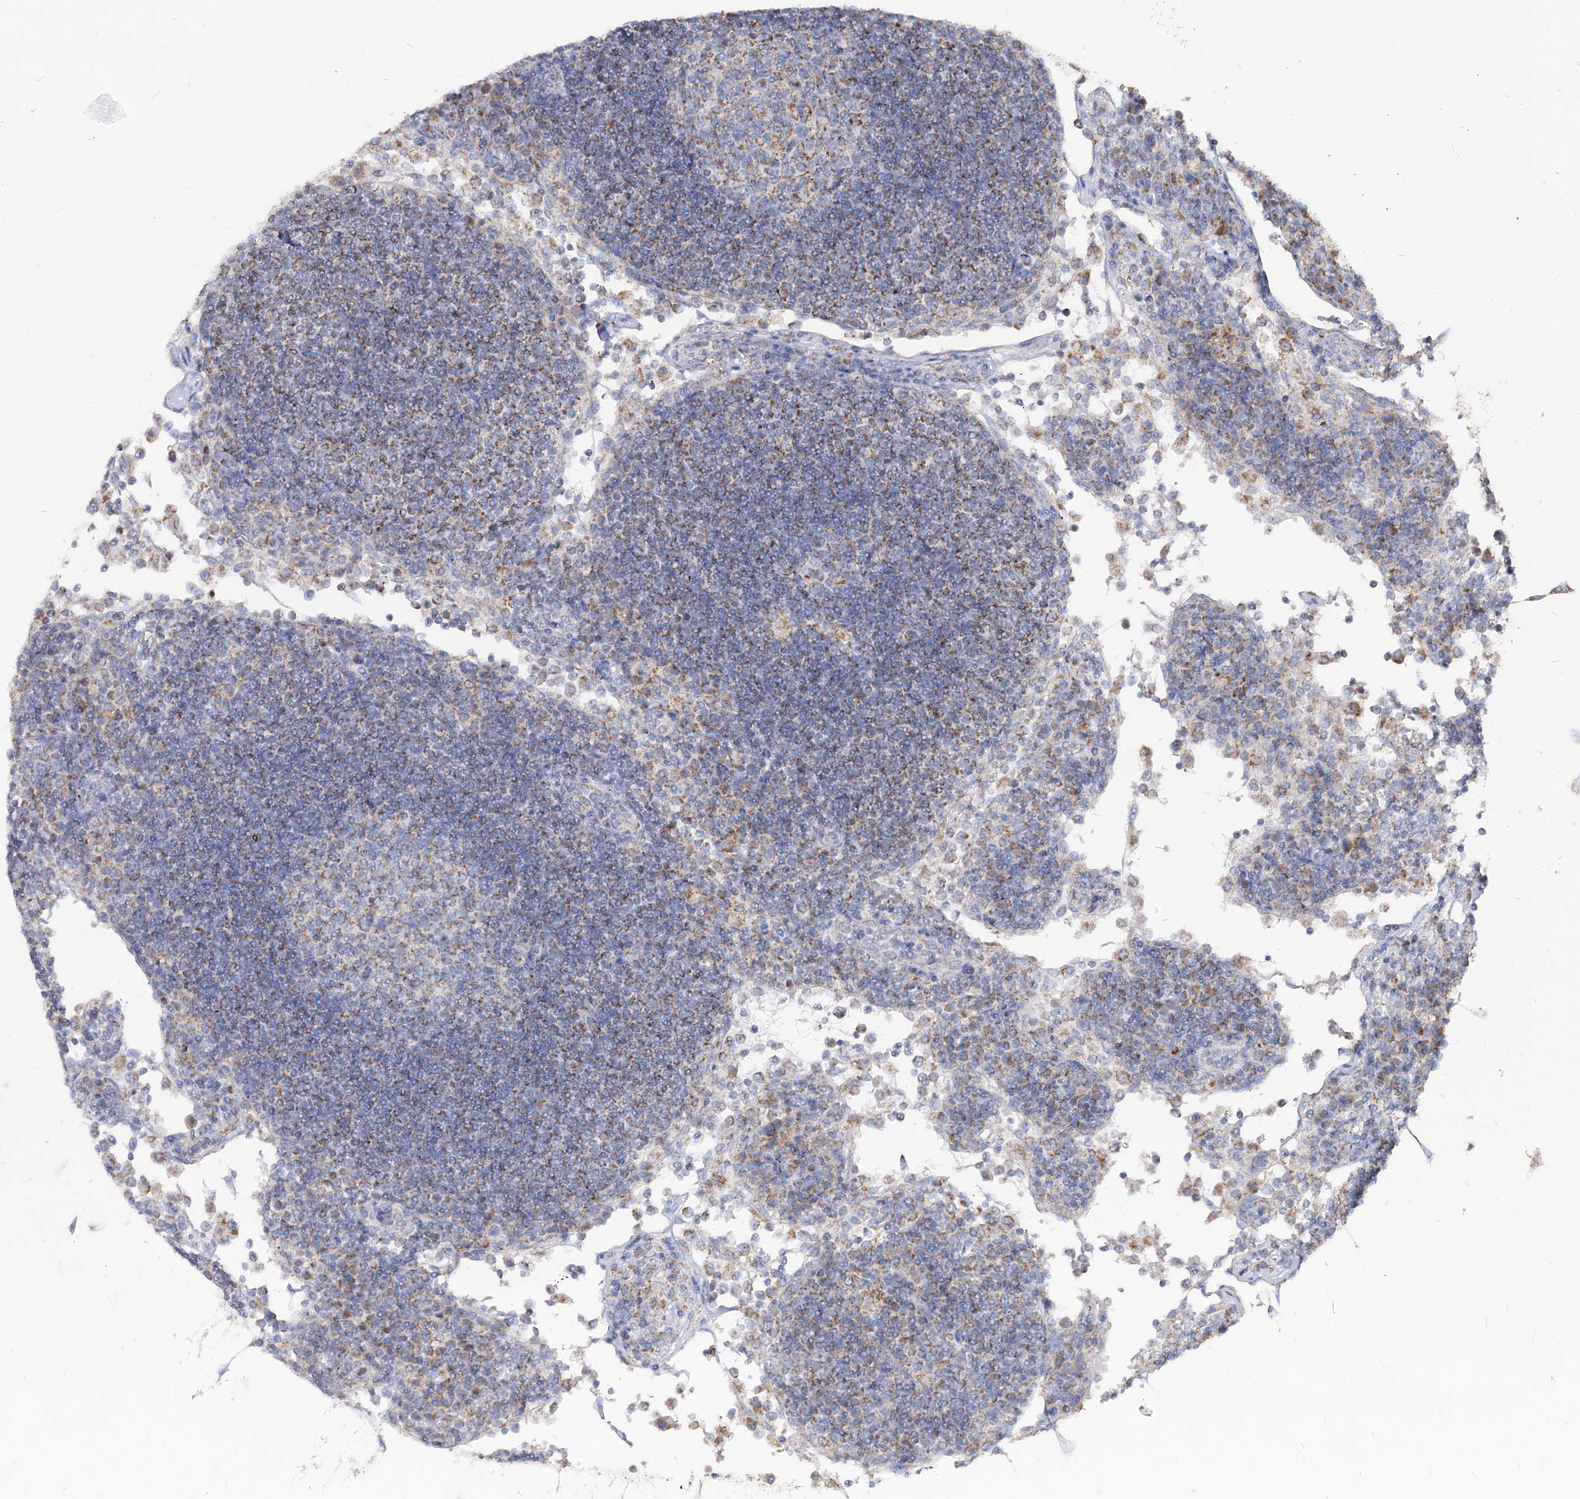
{"staining": {"intensity": "weak", "quantity": "<25%", "location": "cytoplasmic/membranous"}, "tissue": "lymph node", "cell_type": "Germinal center cells", "image_type": "normal", "snomed": [{"axis": "morphology", "description": "Normal tissue, NOS"}, {"axis": "topography", "description": "Lymph node"}], "caption": "Immunohistochemistry histopathology image of benign lymph node stained for a protein (brown), which shows no positivity in germinal center cells.", "gene": "MCCC2", "patient": {"sex": "female", "age": 53}}